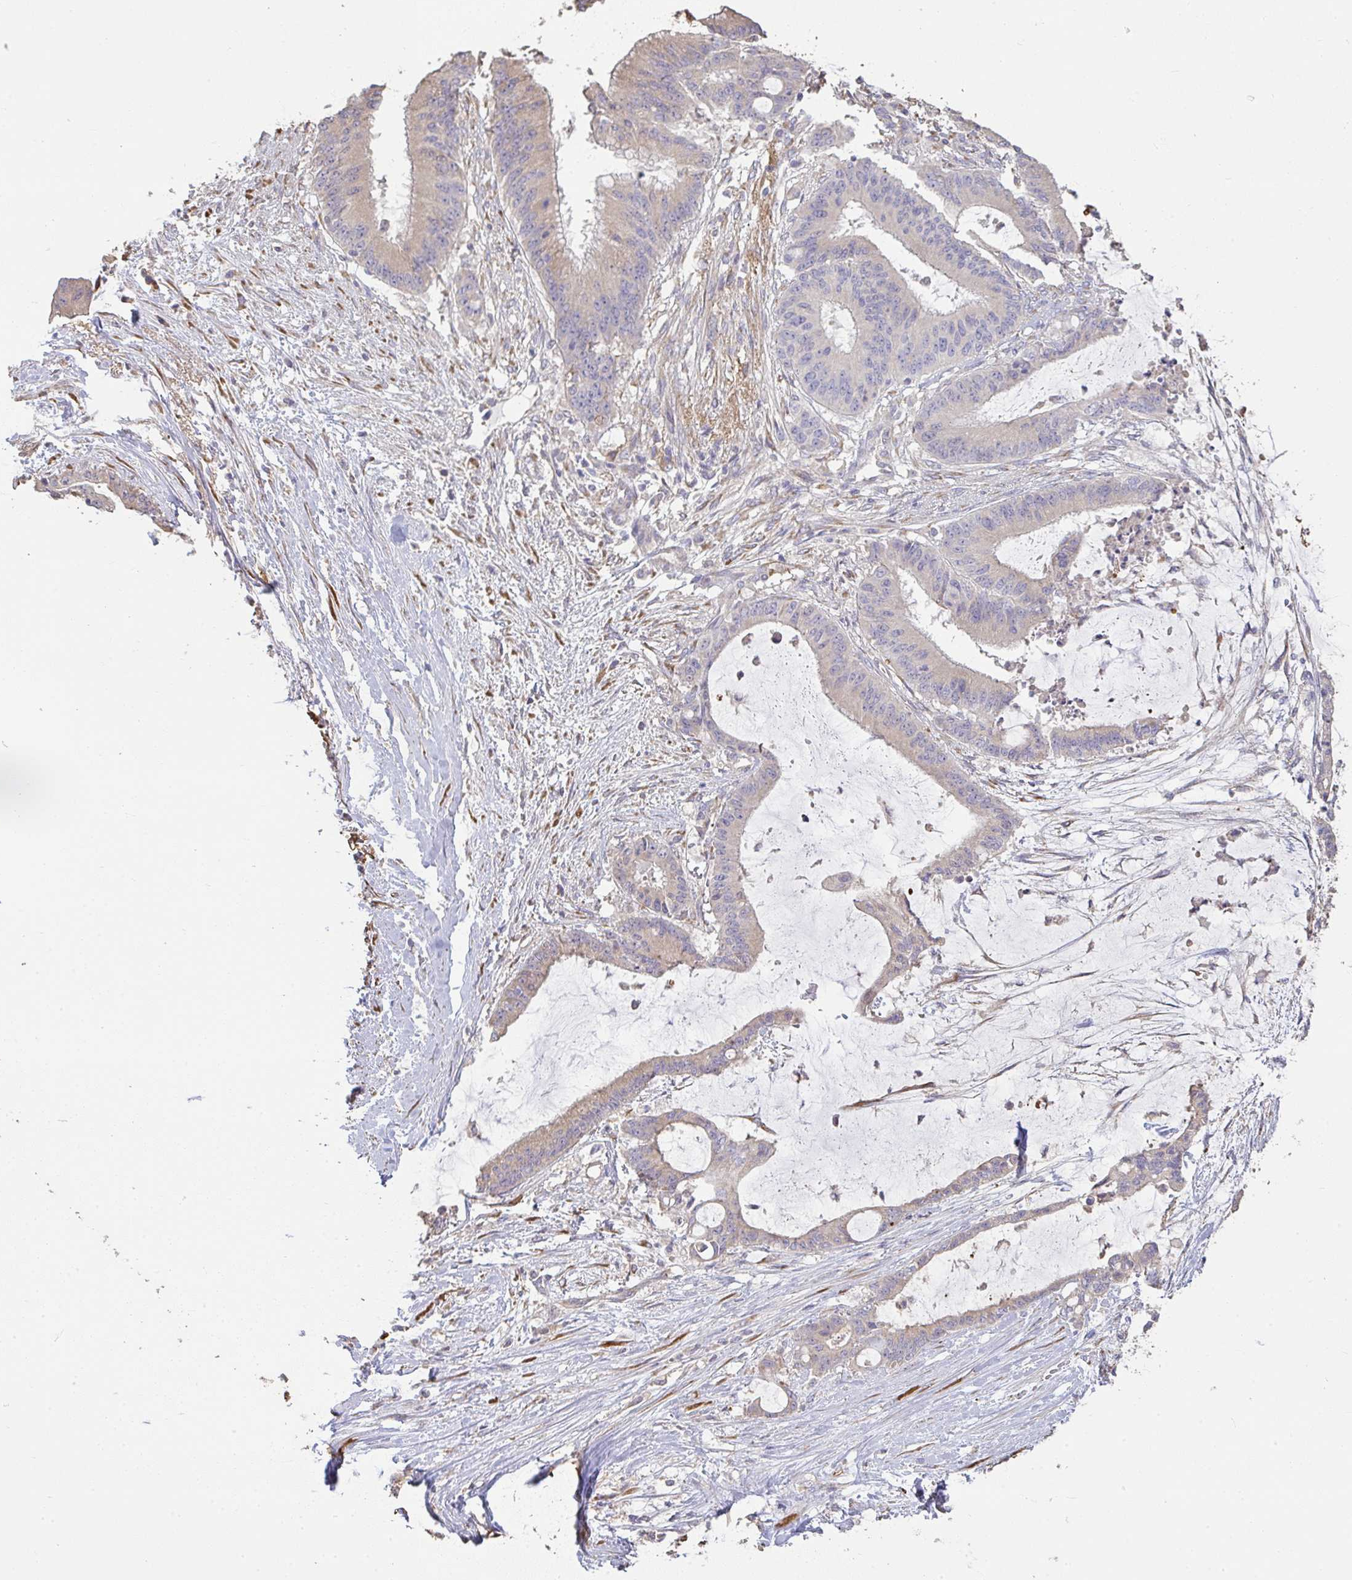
{"staining": {"intensity": "weak", "quantity": "25%-75%", "location": "cytoplasmic/membranous"}, "tissue": "liver cancer", "cell_type": "Tumor cells", "image_type": "cancer", "snomed": [{"axis": "morphology", "description": "Normal tissue, NOS"}, {"axis": "morphology", "description": "Cholangiocarcinoma"}, {"axis": "topography", "description": "Liver"}, {"axis": "topography", "description": "Peripheral nerve tissue"}], "caption": "Weak cytoplasmic/membranous expression is present in about 25%-75% of tumor cells in liver cancer.", "gene": "BRINP3", "patient": {"sex": "female", "age": 73}}